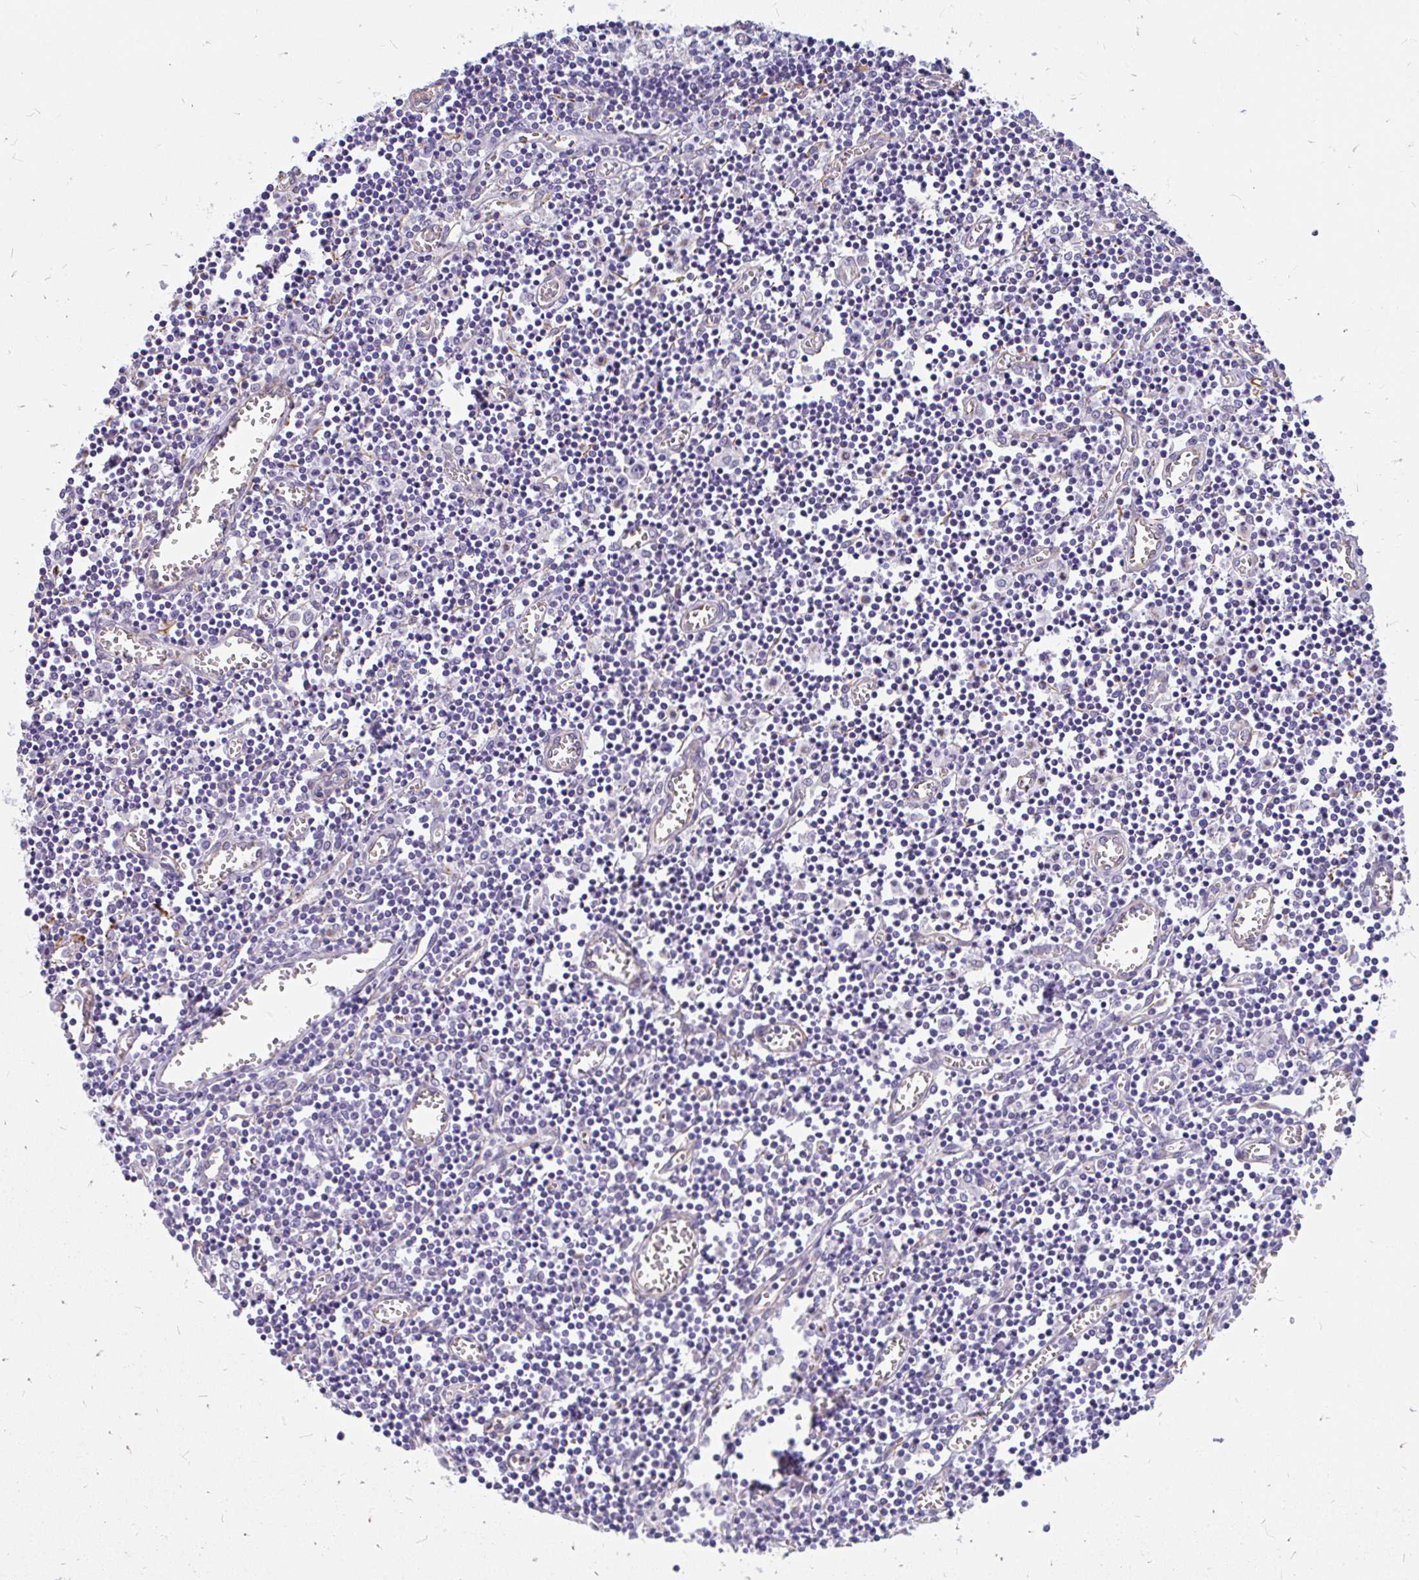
{"staining": {"intensity": "negative", "quantity": "none", "location": "none"}, "tissue": "lymph node", "cell_type": "Germinal center cells", "image_type": "normal", "snomed": [{"axis": "morphology", "description": "Normal tissue, NOS"}, {"axis": "topography", "description": "Lymph node"}], "caption": "Immunohistochemical staining of benign lymph node demonstrates no significant expression in germinal center cells. Nuclei are stained in blue.", "gene": "FAM83C", "patient": {"sex": "male", "age": 66}}